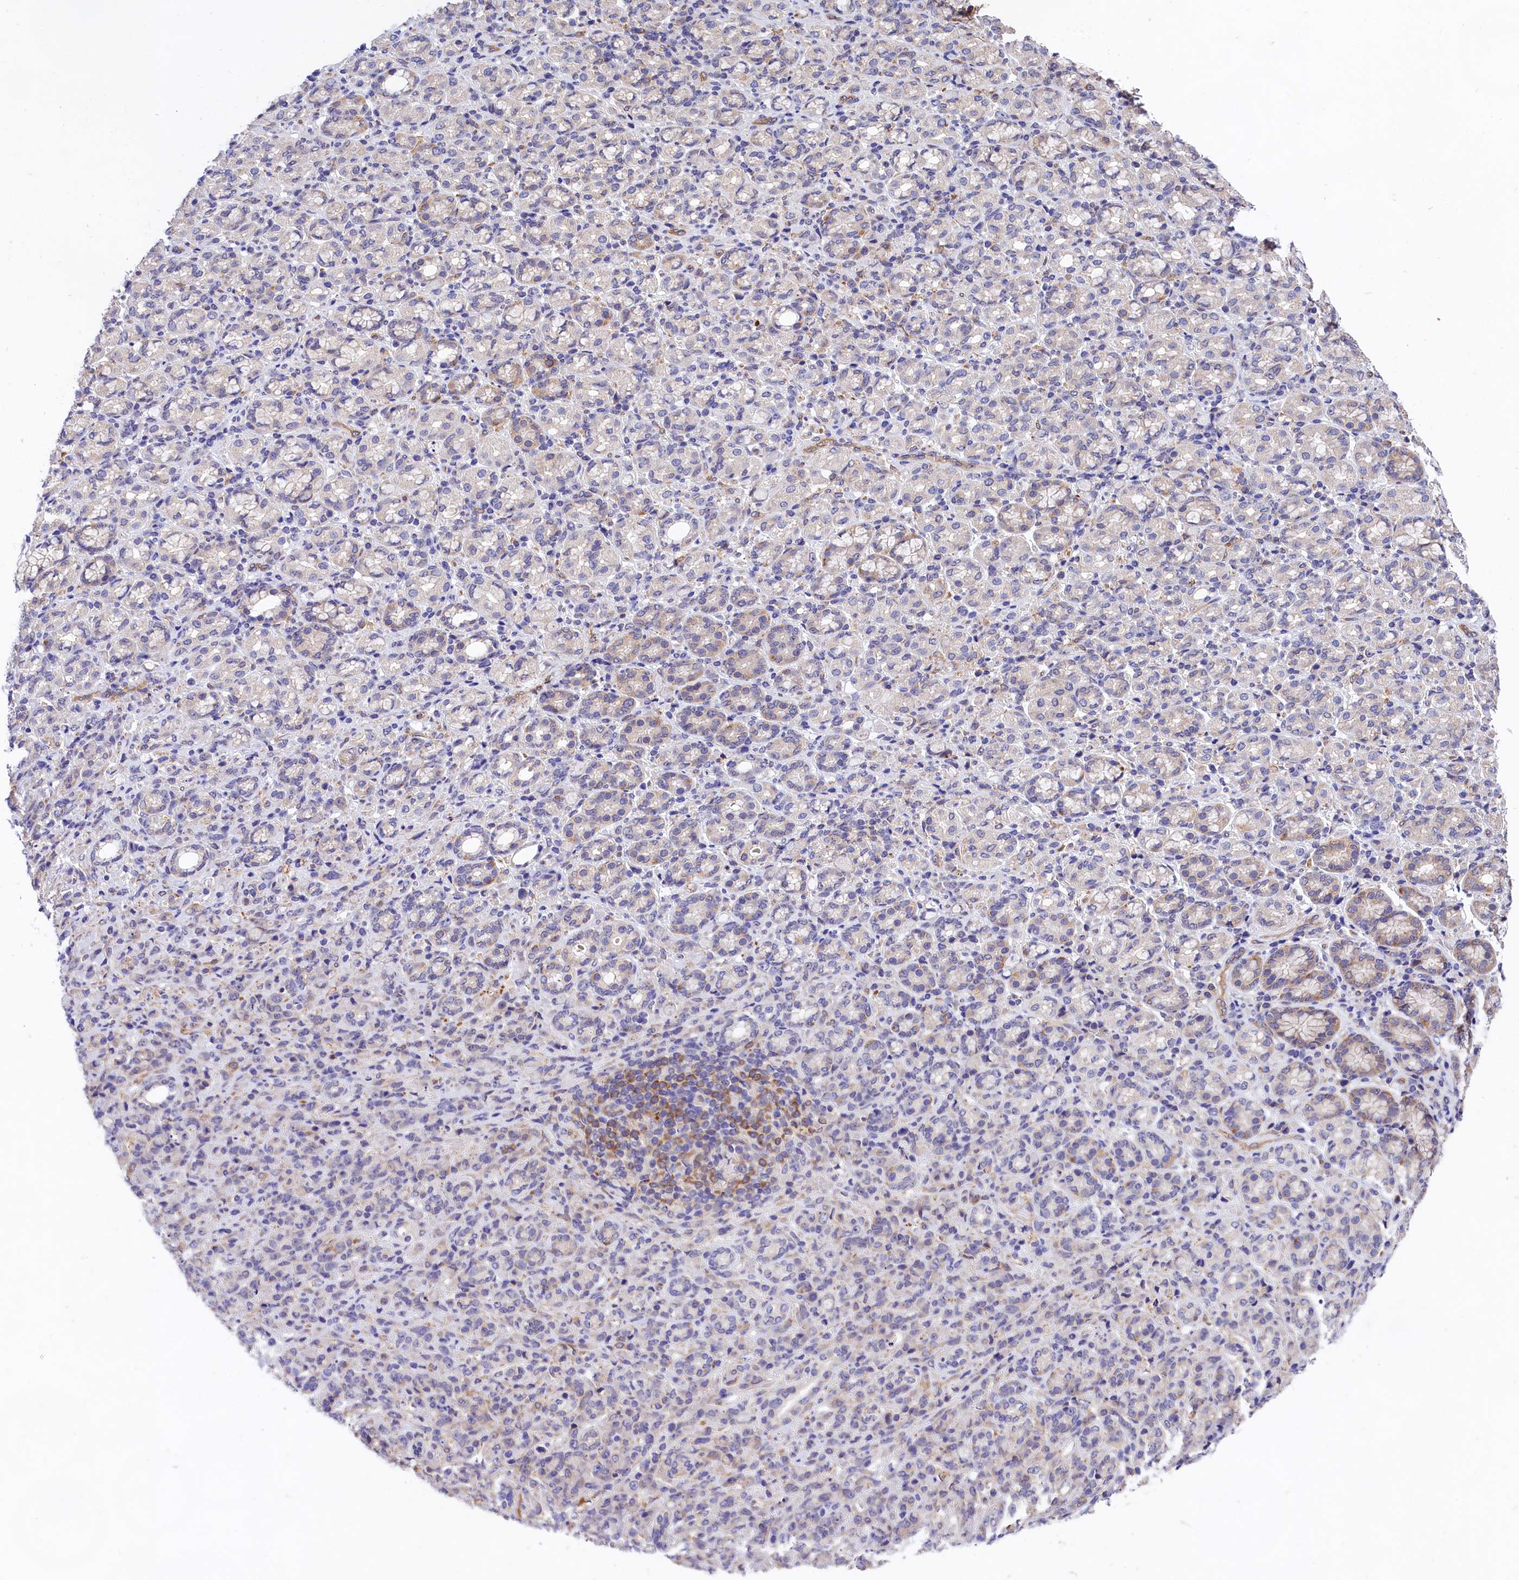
{"staining": {"intensity": "negative", "quantity": "none", "location": "none"}, "tissue": "stomach cancer", "cell_type": "Tumor cells", "image_type": "cancer", "snomed": [{"axis": "morphology", "description": "Adenocarcinoma, NOS"}, {"axis": "topography", "description": "Stomach"}], "caption": "High power microscopy image of an IHC image of stomach cancer (adenocarcinoma), revealing no significant expression in tumor cells.", "gene": "OAS3", "patient": {"sex": "female", "age": 79}}